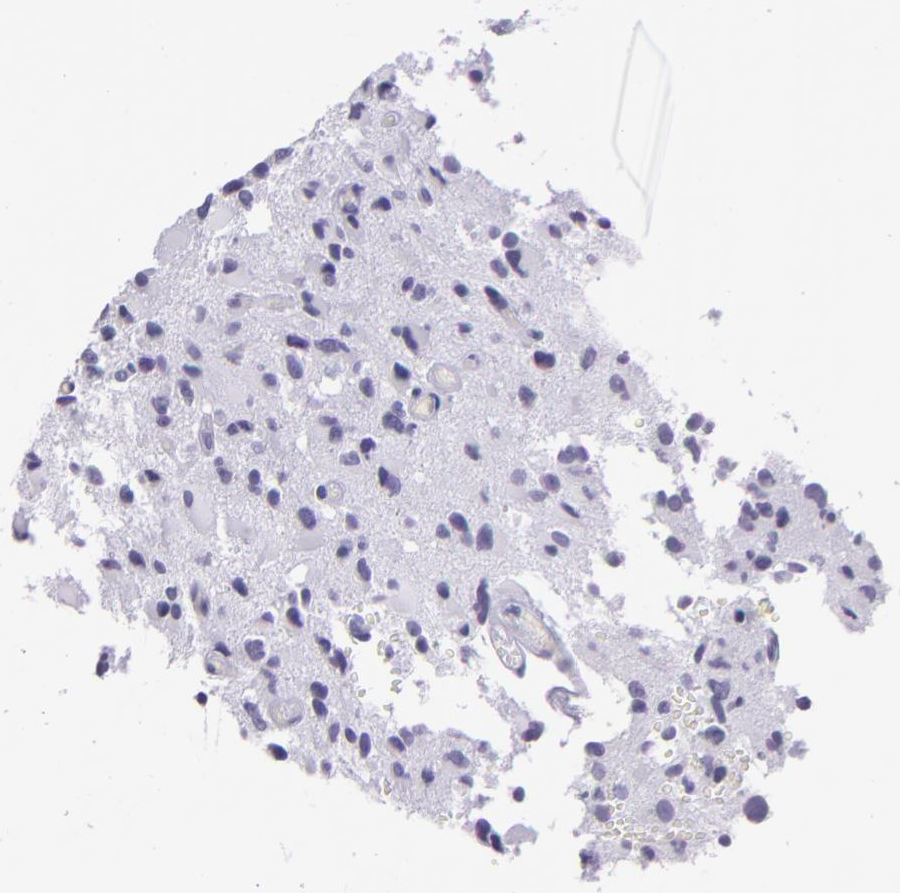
{"staining": {"intensity": "negative", "quantity": "none", "location": "none"}, "tissue": "glioma", "cell_type": "Tumor cells", "image_type": "cancer", "snomed": [{"axis": "morphology", "description": "Glioma, malignant, High grade"}, {"axis": "topography", "description": "Brain"}], "caption": "An immunohistochemistry micrograph of malignant high-grade glioma is shown. There is no staining in tumor cells of malignant high-grade glioma.", "gene": "MUC6", "patient": {"sex": "male", "age": 69}}